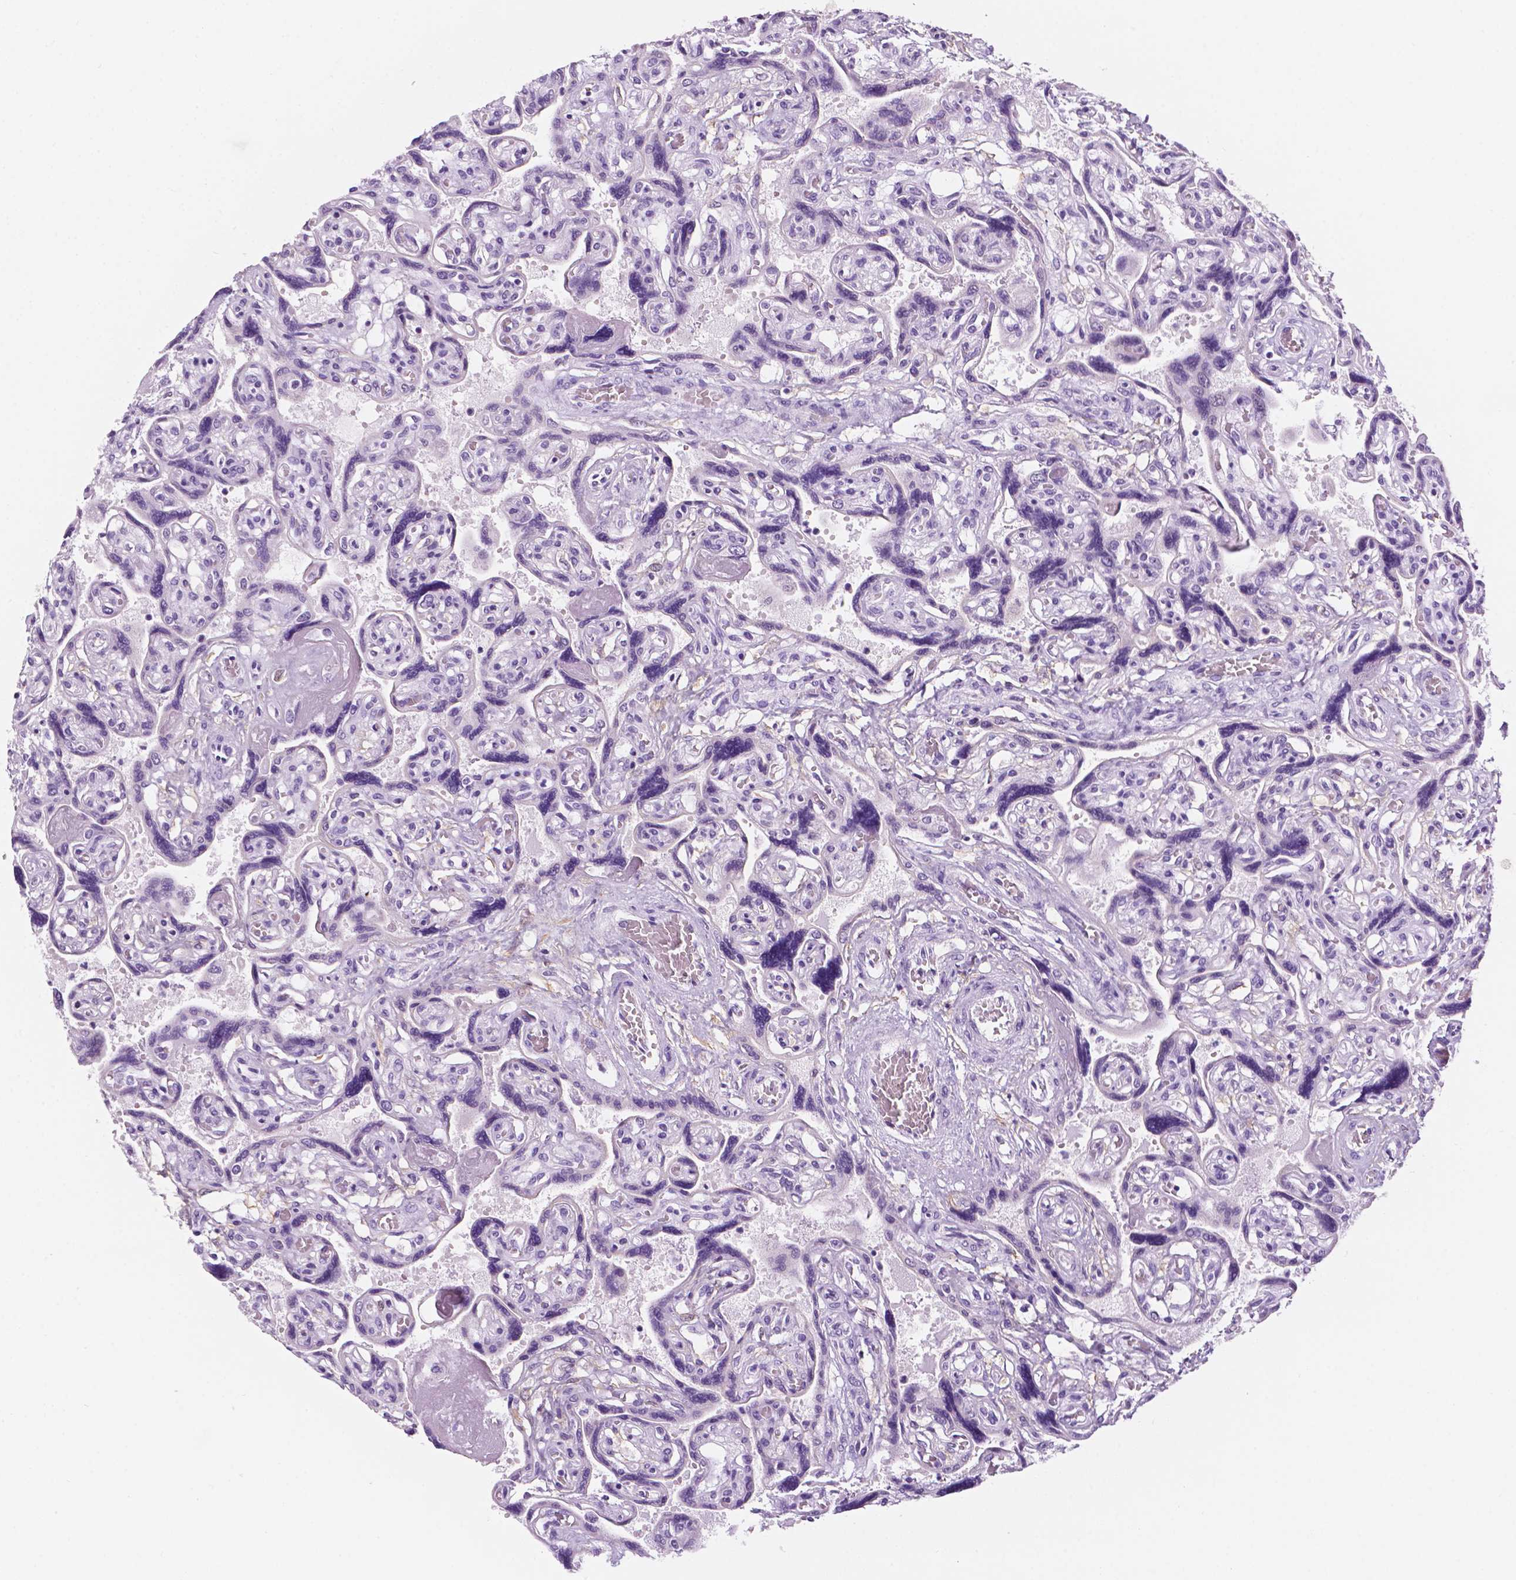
{"staining": {"intensity": "negative", "quantity": "none", "location": "none"}, "tissue": "placenta", "cell_type": "Decidual cells", "image_type": "normal", "snomed": [{"axis": "morphology", "description": "Normal tissue, NOS"}, {"axis": "topography", "description": "Placenta"}], "caption": "This is an IHC histopathology image of benign placenta. There is no expression in decidual cells.", "gene": "PPL", "patient": {"sex": "female", "age": 32}}